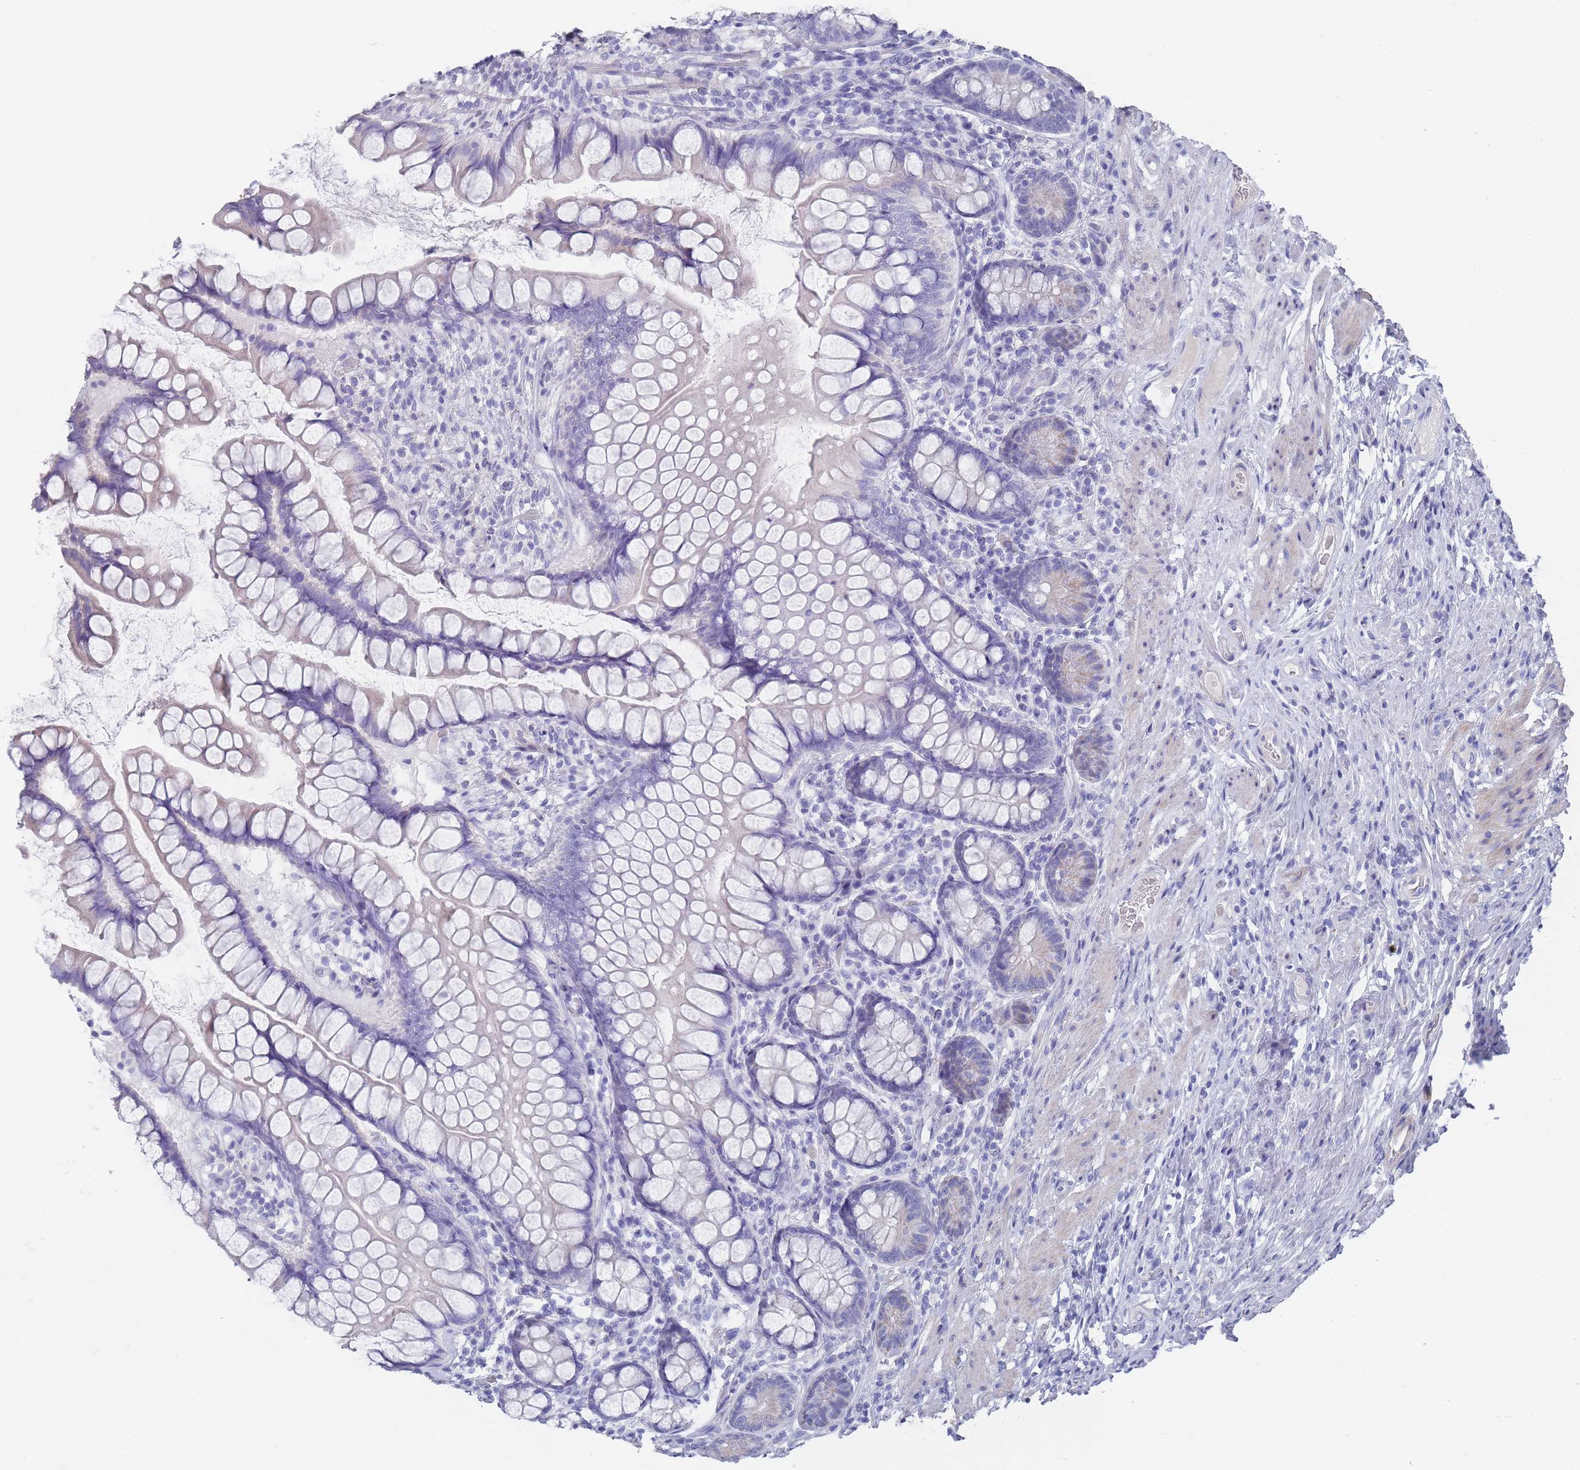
{"staining": {"intensity": "weak", "quantity": "<25%", "location": "cytoplasmic/membranous"}, "tissue": "small intestine", "cell_type": "Glandular cells", "image_type": "normal", "snomed": [{"axis": "morphology", "description": "Normal tissue, NOS"}, {"axis": "topography", "description": "Small intestine"}], "caption": "Immunohistochemical staining of benign small intestine reveals no significant expression in glandular cells. (Stains: DAB IHC with hematoxylin counter stain, Microscopy: brightfield microscopy at high magnification).", "gene": "SCCPDH", "patient": {"sex": "male", "age": 70}}